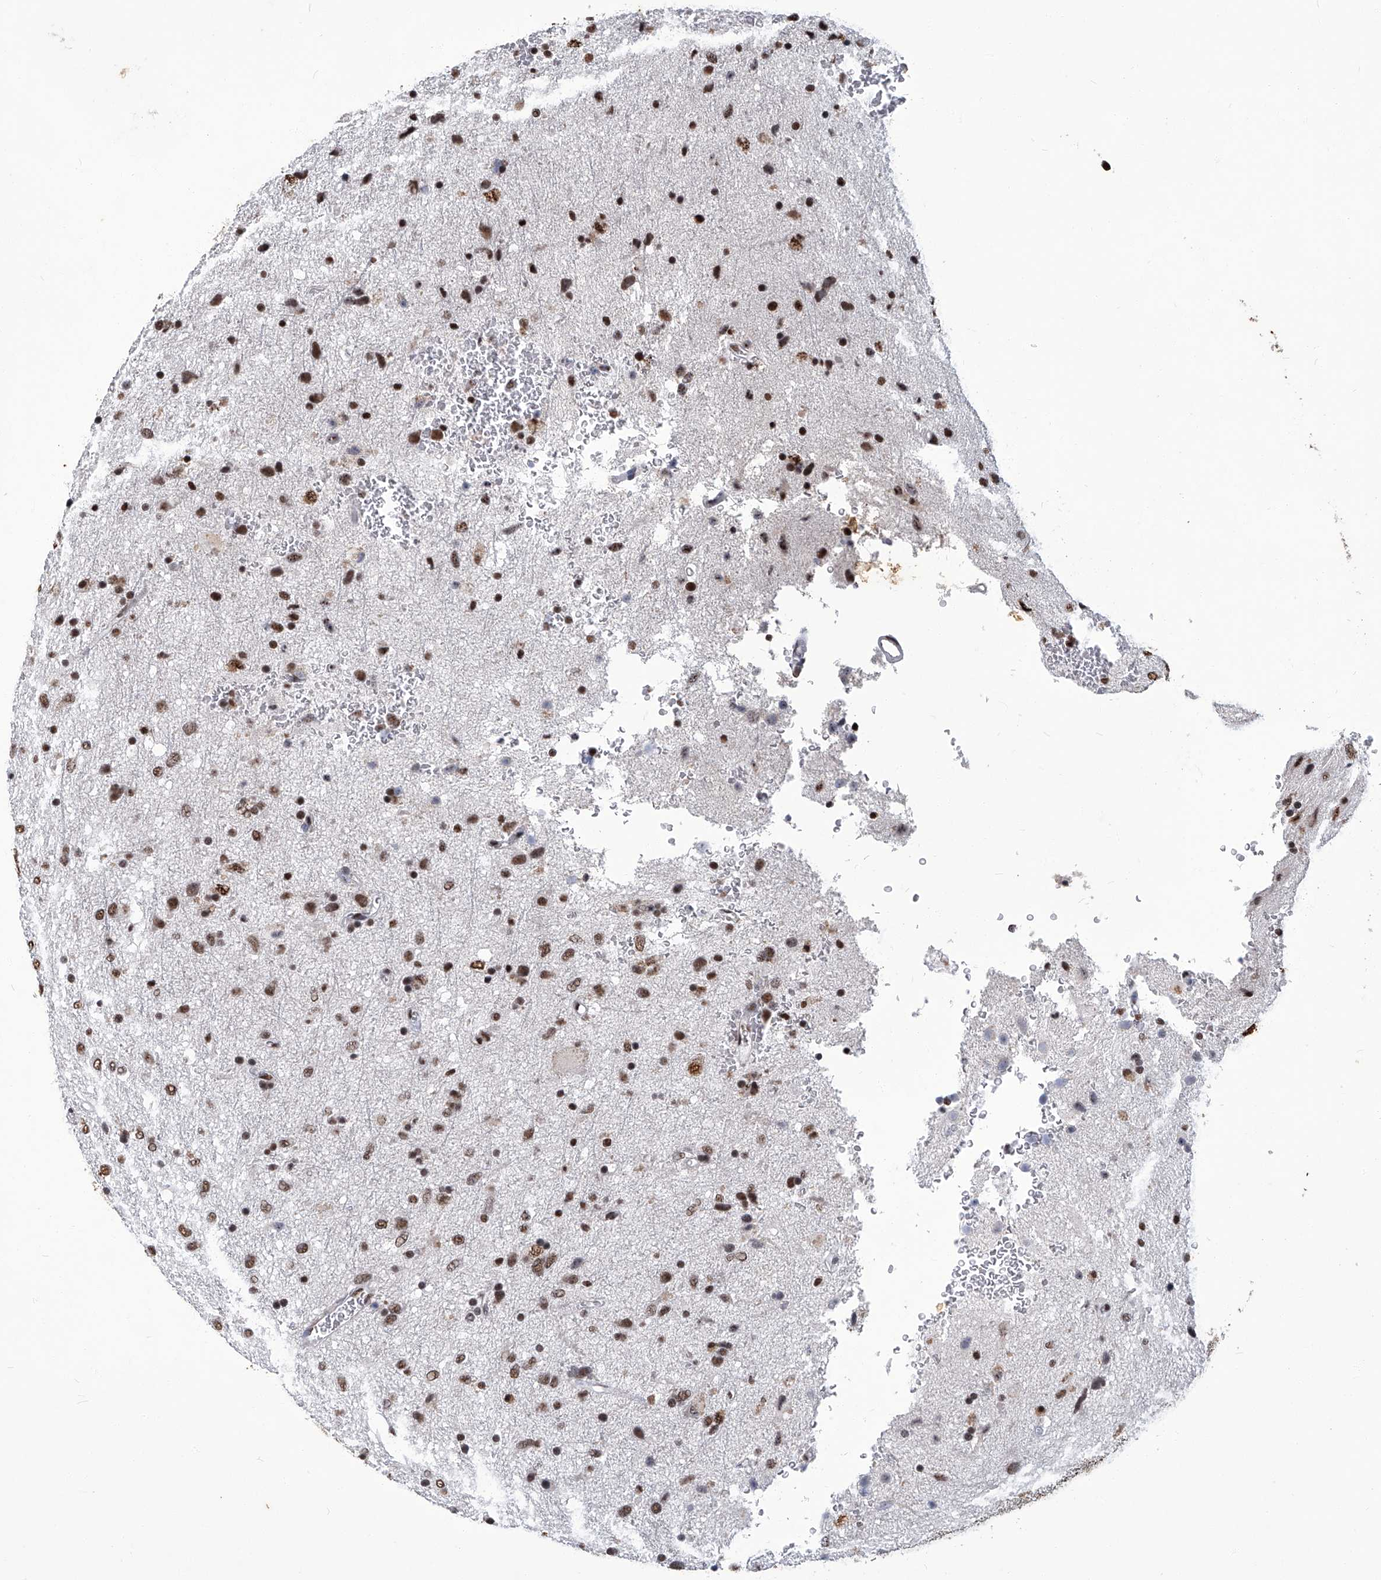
{"staining": {"intensity": "moderate", "quantity": ">75%", "location": "nuclear"}, "tissue": "glioma", "cell_type": "Tumor cells", "image_type": "cancer", "snomed": [{"axis": "morphology", "description": "Glioma, malignant, Low grade"}, {"axis": "topography", "description": "Brain"}], "caption": "Human low-grade glioma (malignant) stained with a protein marker displays moderate staining in tumor cells.", "gene": "HBP1", "patient": {"sex": "male", "age": 77}}